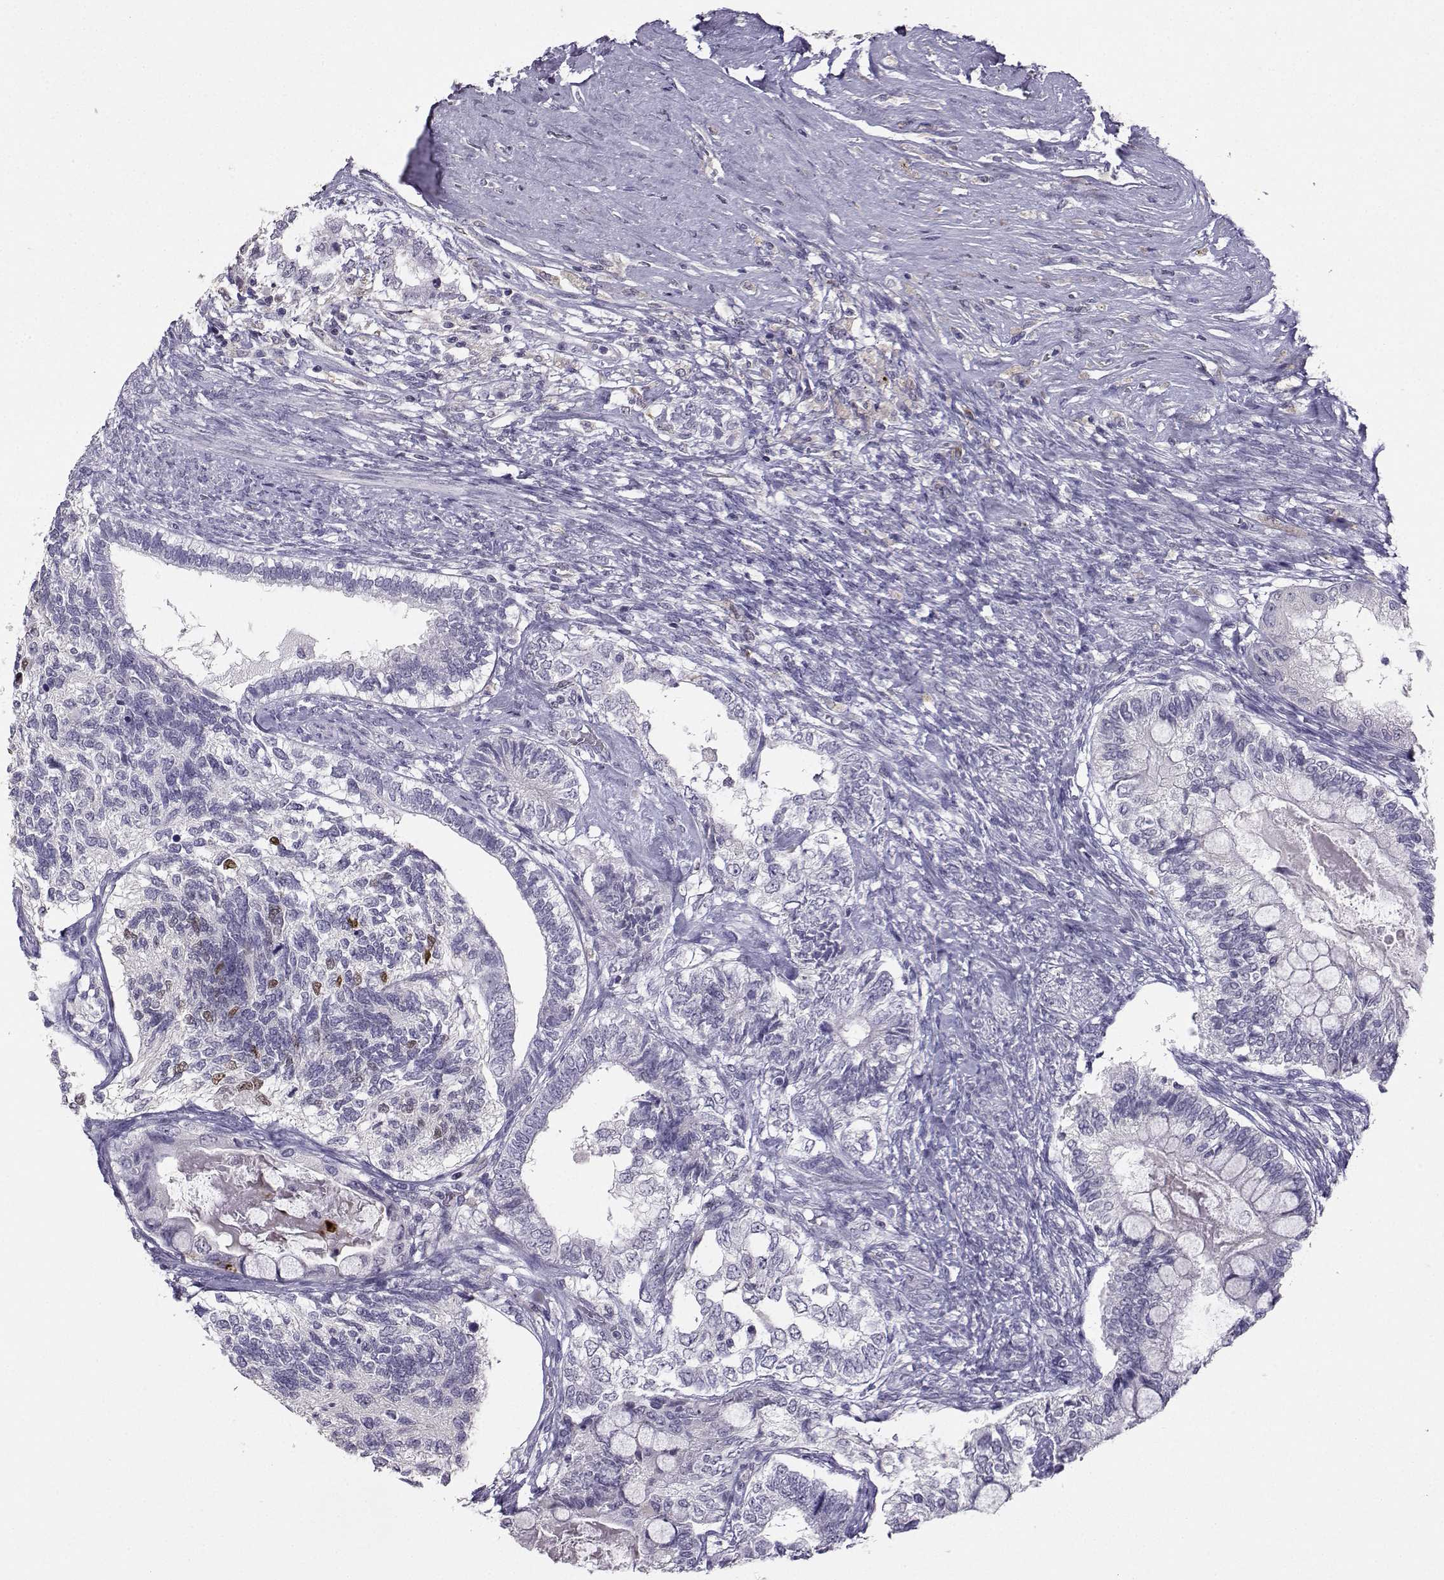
{"staining": {"intensity": "negative", "quantity": "none", "location": "none"}, "tissue": "testis cancer", "cell_type": "Tumor cells", "image_type": "cancer", "snomed": [{"axis": "morphology", "description": "Seminoma, NOS"}, {"axis": "morphology", "description": "Carcinoma, Embryonal, NOS"}, {"axis": "topography", "description": "Testis"}], "caption": "Immunohistochemical staining of human testis cancer (embryonal carcinoma) reveals no significant expression in tumor cells.", "gene": "TBR1", "patient": {"sex": "male", "age": 41}}